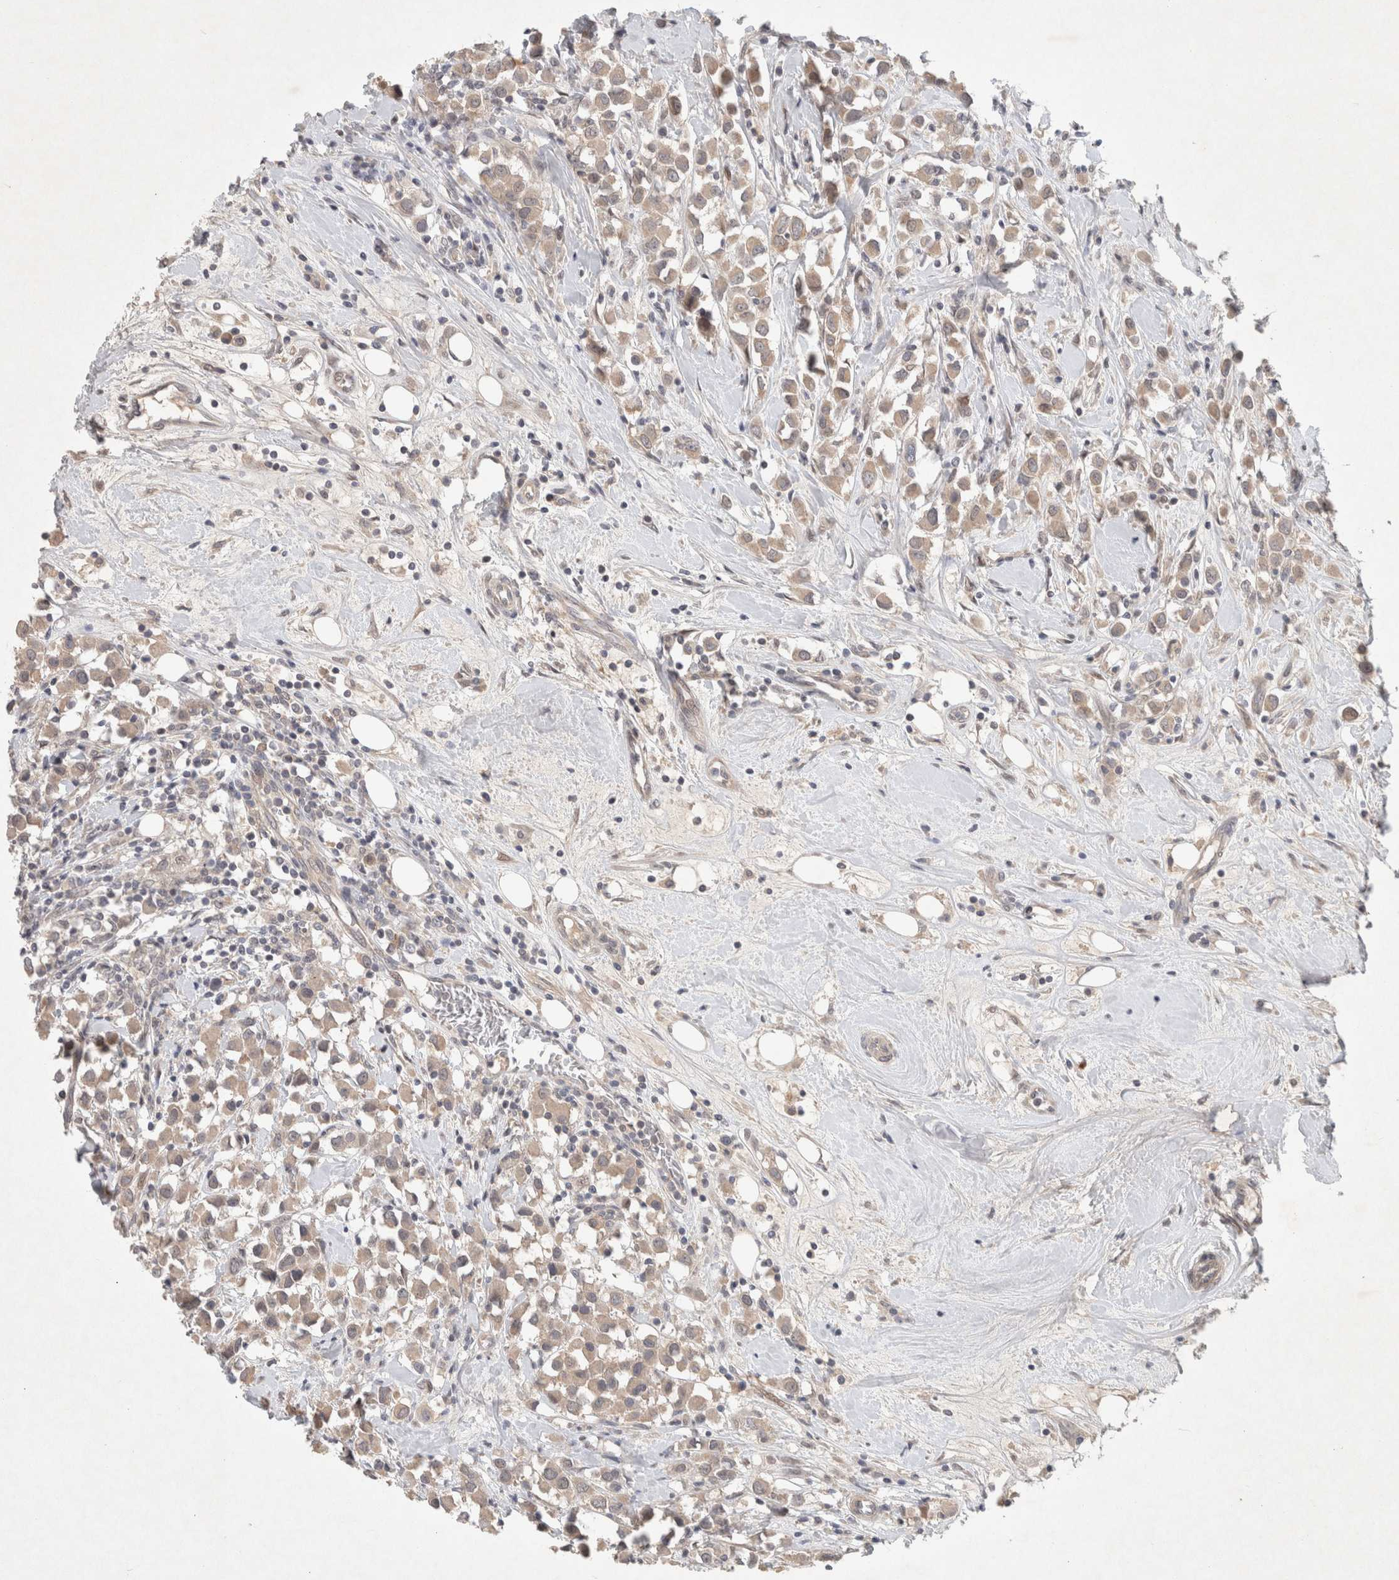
{"staining": {"intensity": "weak", "quantity": ">75%", "location": "cytoplasmic/membranous"}, "tissue": "breast cancer", "cell_type": "Tumor cells", "image_type": "cancer", "snomed": [{"axis": "morphology", "description": "Duct carcinoma"}, {"axis": "topography", "description": "Breast"}], "caption": "This micrograph demonstrates IHC staining of breast cancer (infiltrating ductal carcinoma), with low weak cytoplasmic/membranous staining in approximately >75% of tumor cells.", "gene": "RASAL2", "patient": {"sex": "female", "age": 61}}